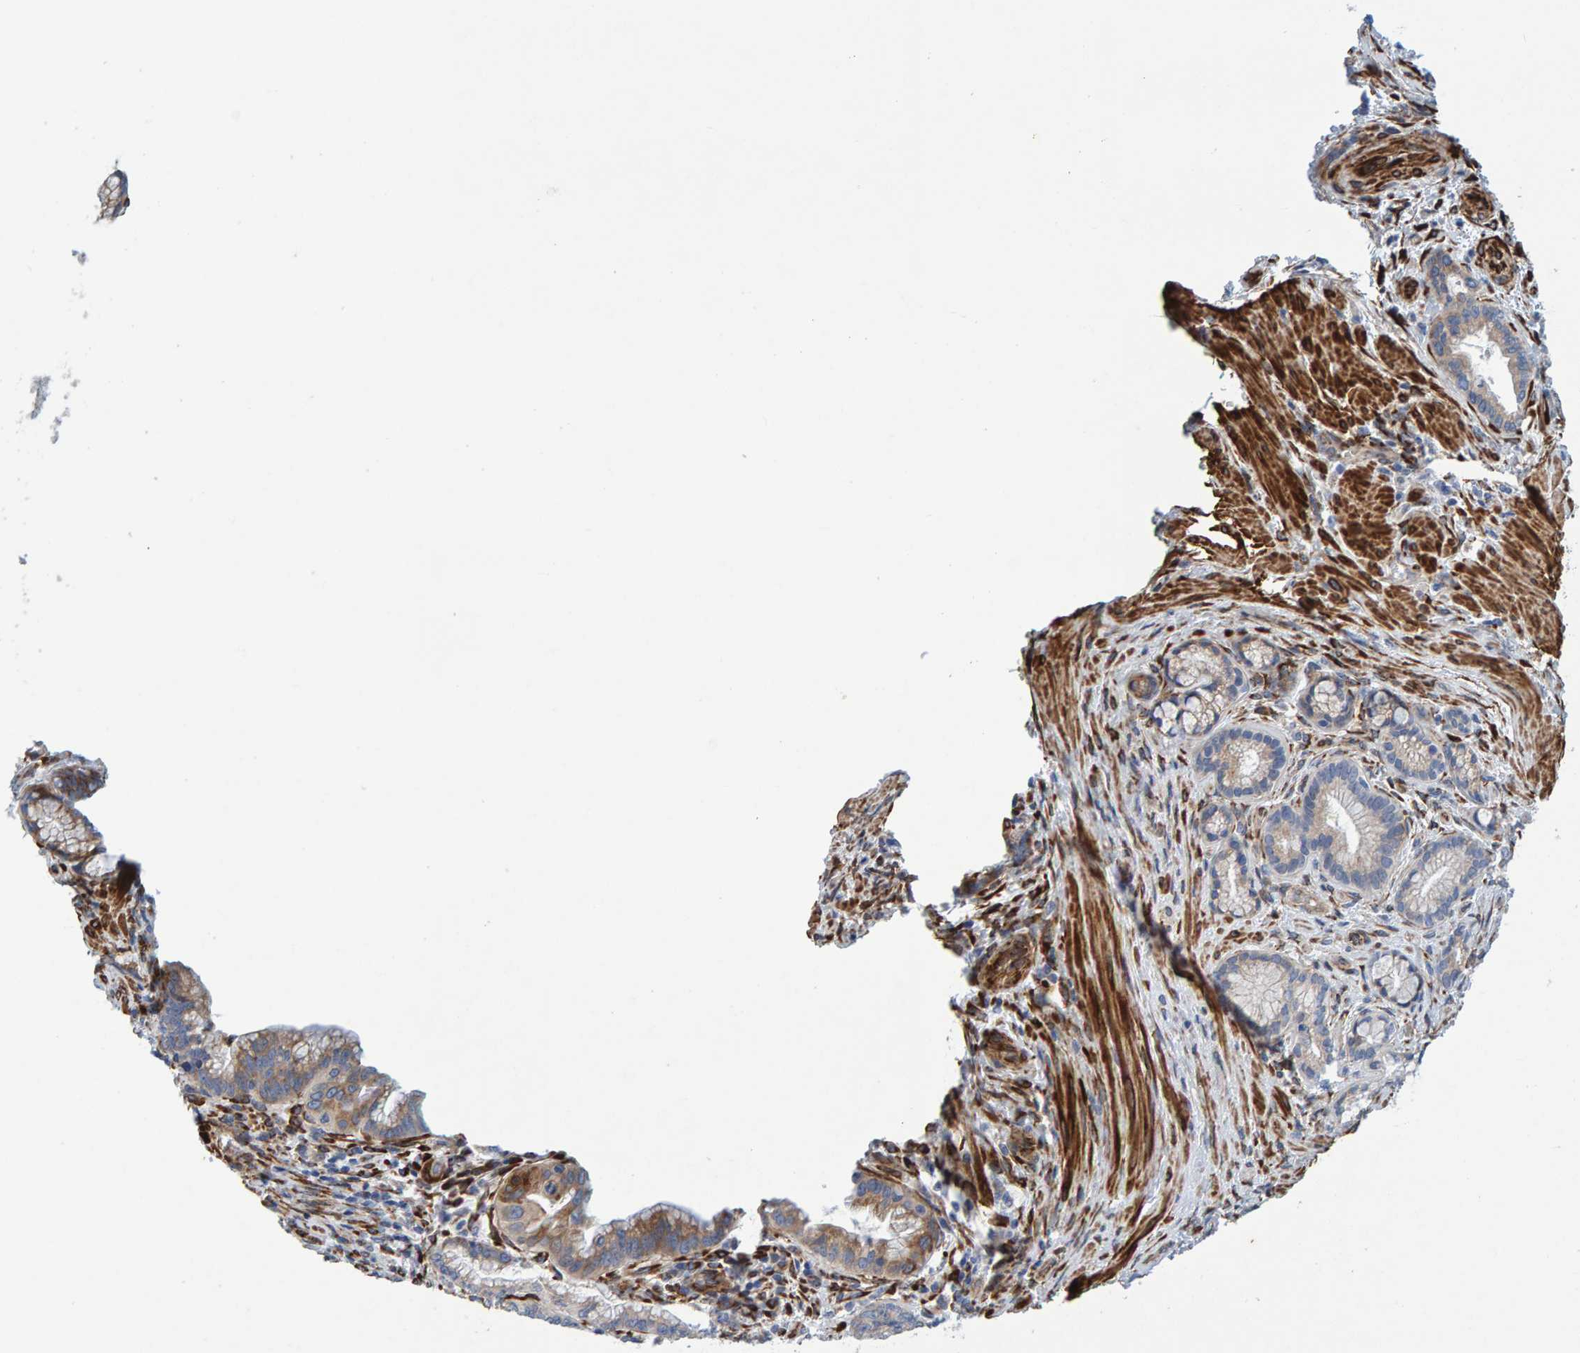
{"staining": {"intensity": "weak", "quantity": "<25%", "location": "cytoplasmic/membranous"}, "tissue": "pancreatic cancer", "cell_type": "Tumor cells", "image_type": "cancer", "snomed": [{"axis": "morphology", "description": "Adenocarcinoma, NOS"}, {"axis": "topography", "description": "Pancreas"}], "caption": "The image displays no staining of tumor cells in pancreatic cancer (adenocarcinoma).", "gene": "MMP16", "patient": {"sex": "female", "age": 64}}